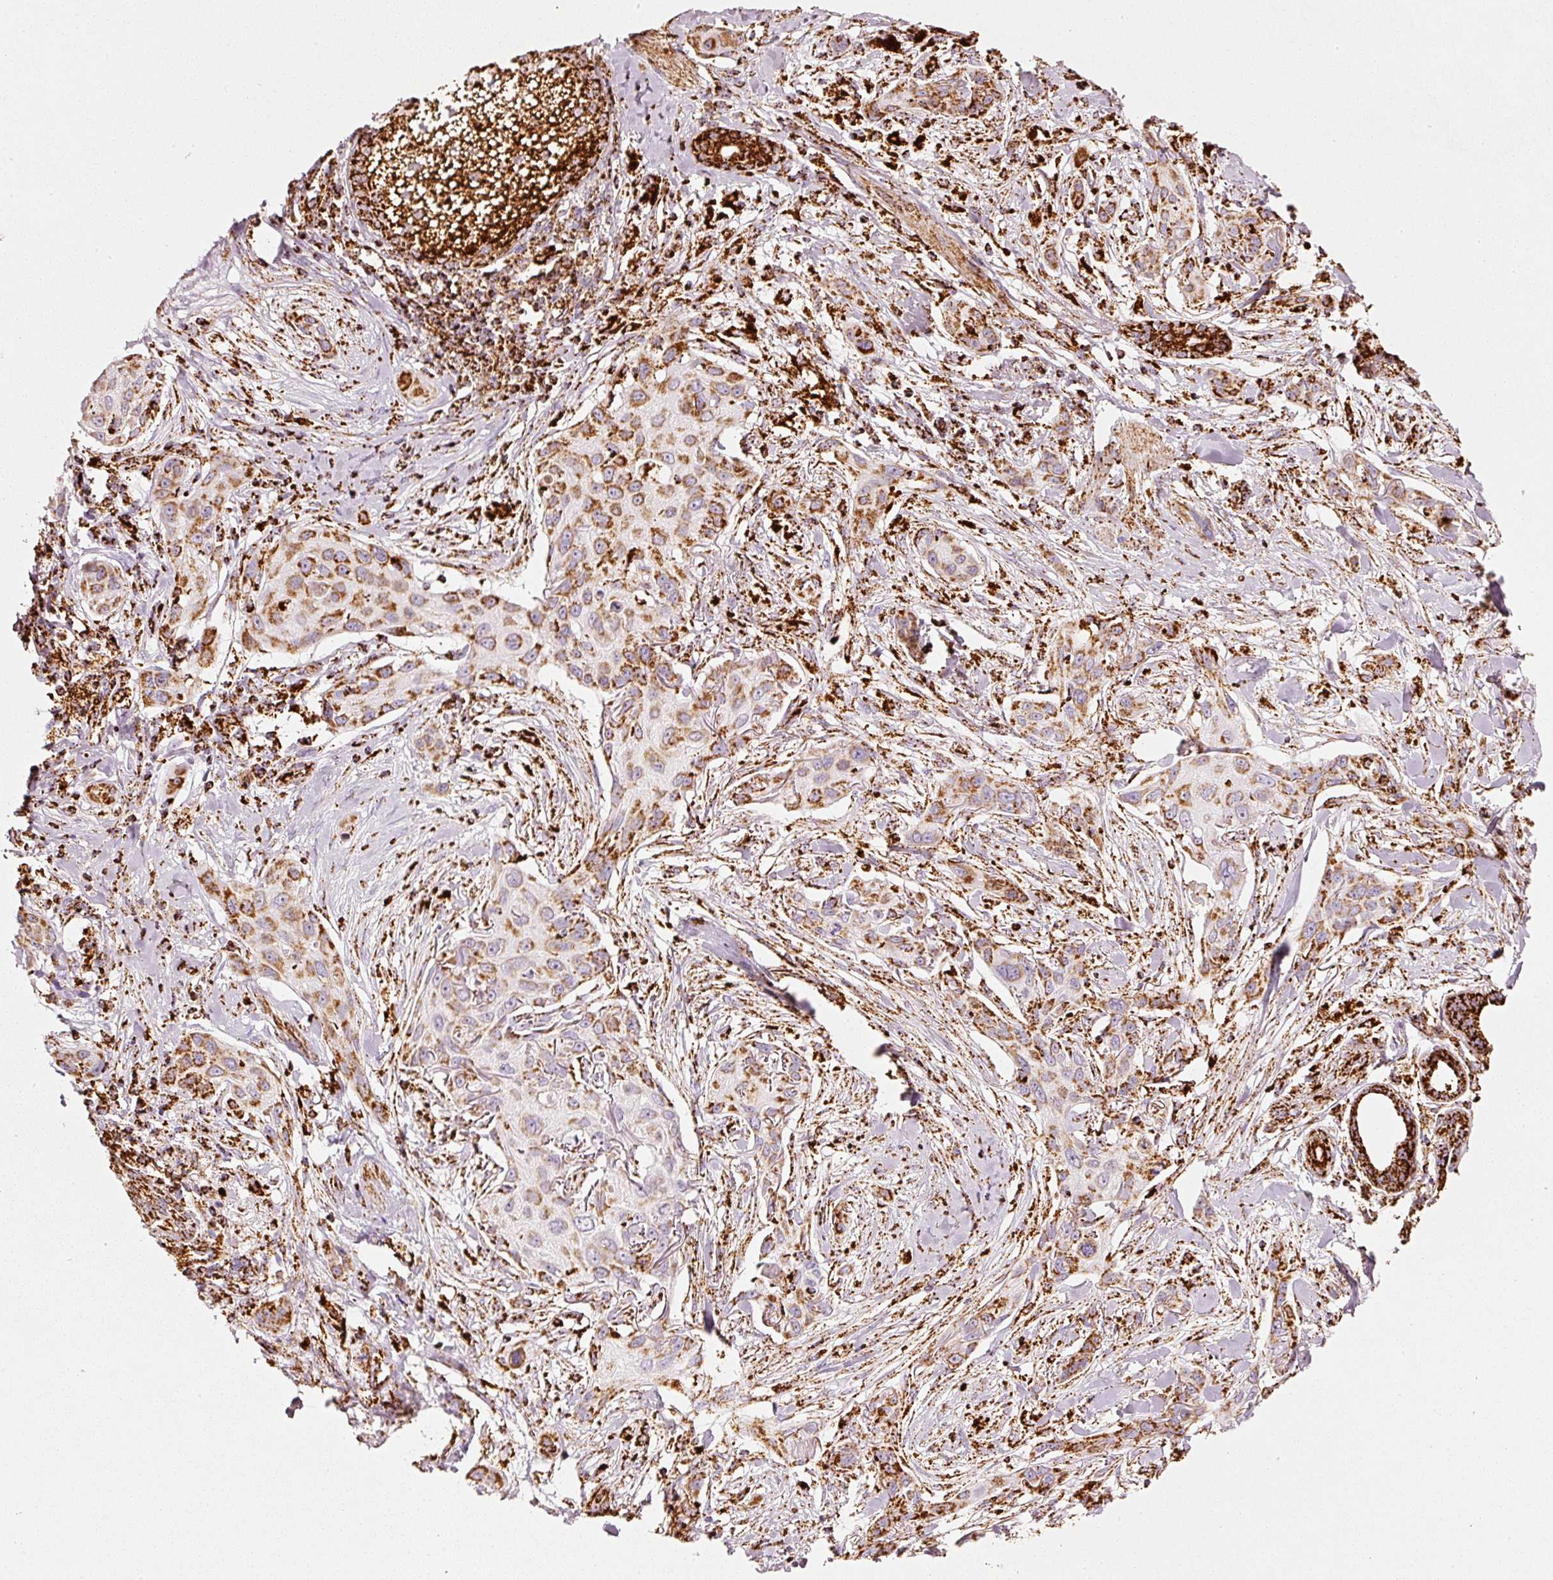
{"staining": {"intensity": "strong", "quantity": ">75%", "location": "cytoplasmic/membranous"}, "tissue": "skin cancer", "cell_type": "Tumor cells", "image_type": "cancer", "snomed": [{"axis": "morphology", "description": "Squamous cell carcinoma, NOS"}, {"axis": "topography", "description": "Skin"}], "caption": "Squamous cell carcinoma (skin) was stained to show a protein in brown. There is high levels of strong cytoplasmic/membranous positivity in about >75% of tumor cells. (DAB (3,3'-diaminobenzidine) IHC, brown staining for protein, blue staining for nuclei).", "gene": "MT-CO2", "patient": {"sex": "male", "age": 63}}